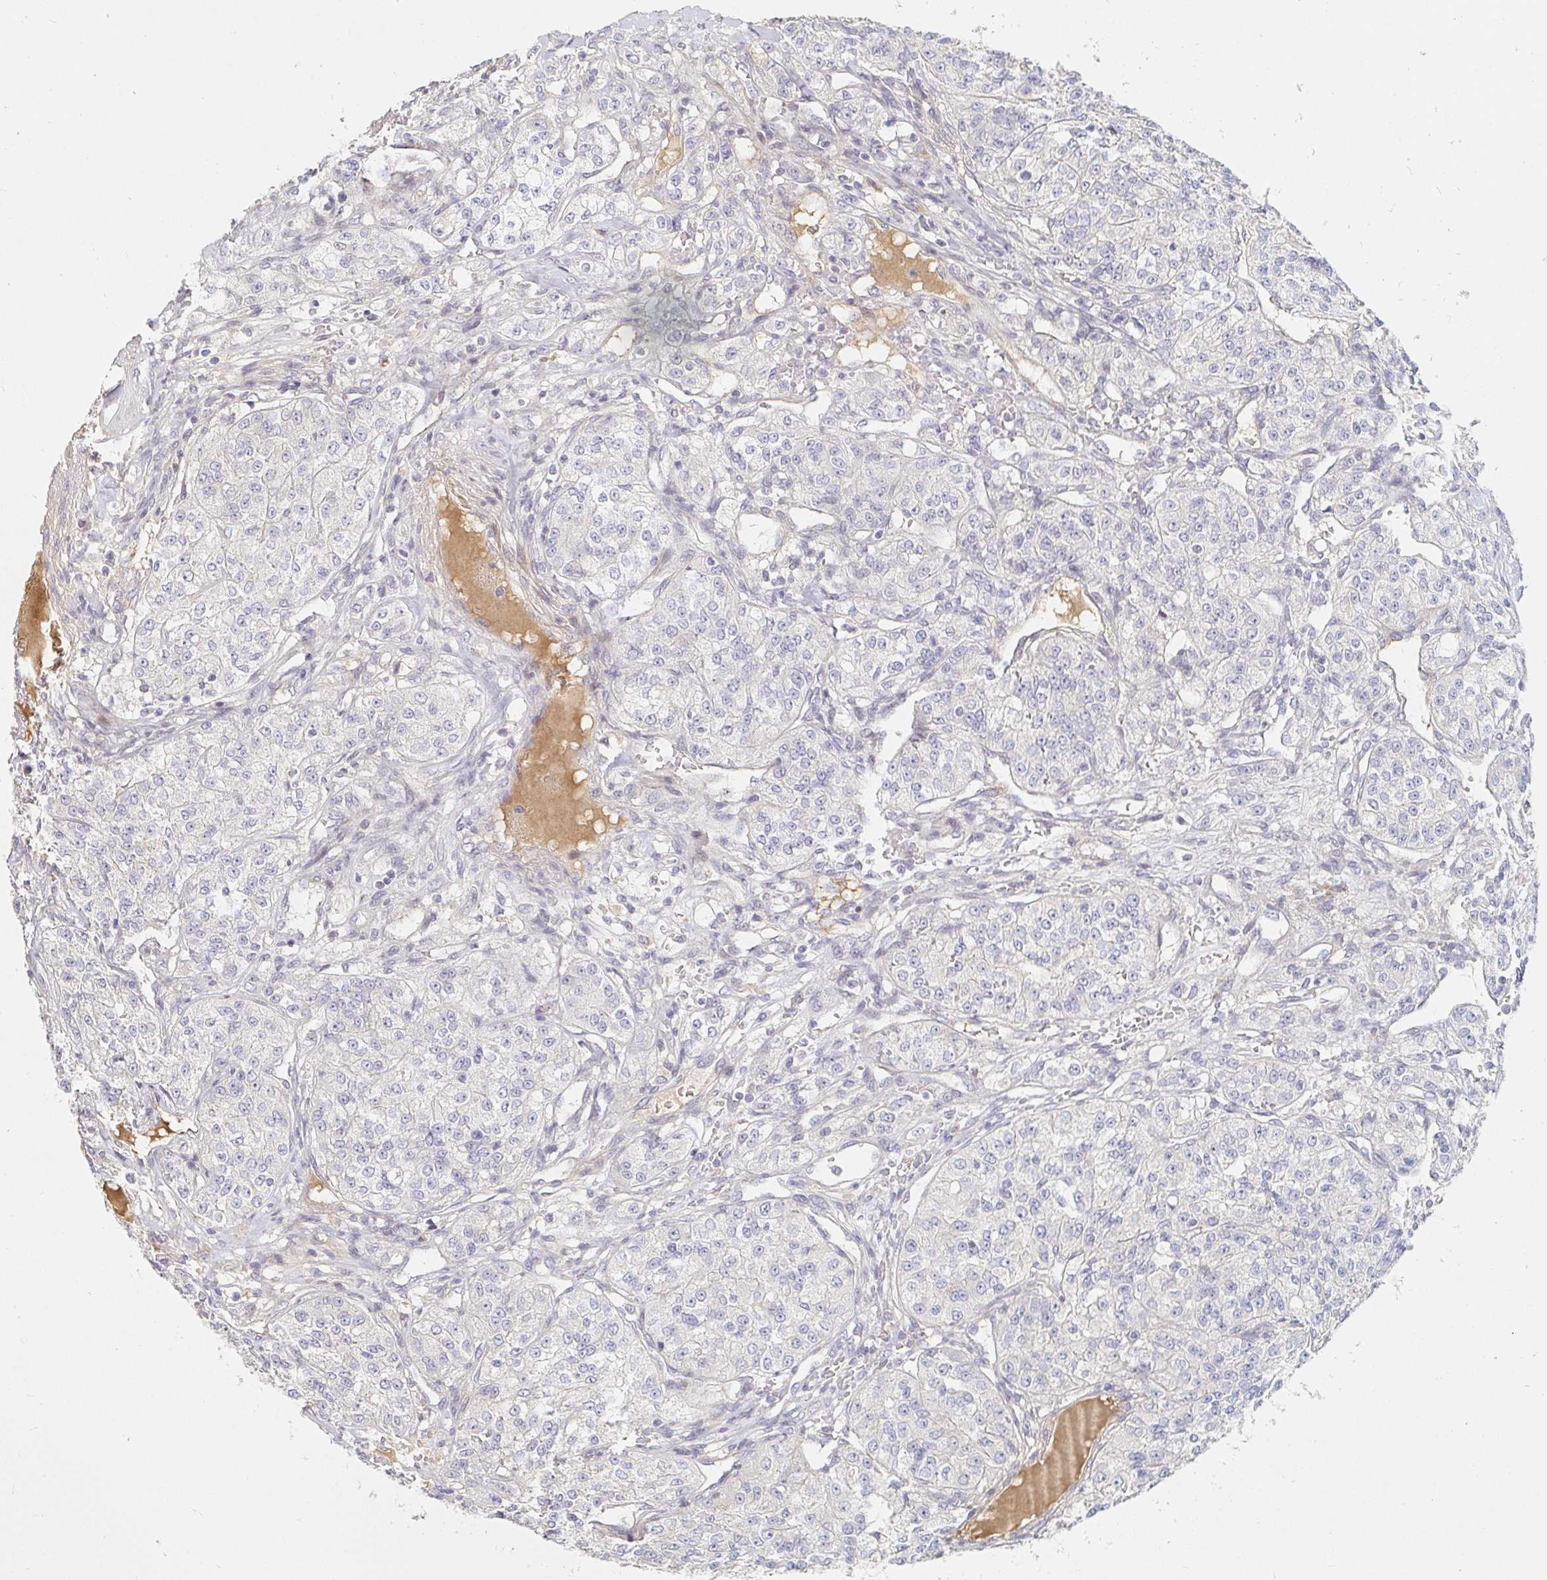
{"staining": {"intensity": "negative", "quantity": "none", "location": "none"}, "tissue": "renal cancer", "cell_type": "Tumor cells", "image_type": "cancer", "snomed": [{"axis": "morphology", "description": "Adenocarcinoma, NOS"}, {"axis": "topography", "description": "Kidney"}], "caption": "Renal cancer was stained to show a protein in brown. There is no significant staining in tumor cells.", "gene": "NME9", "patient": {"sex": "female", "age": 63}}